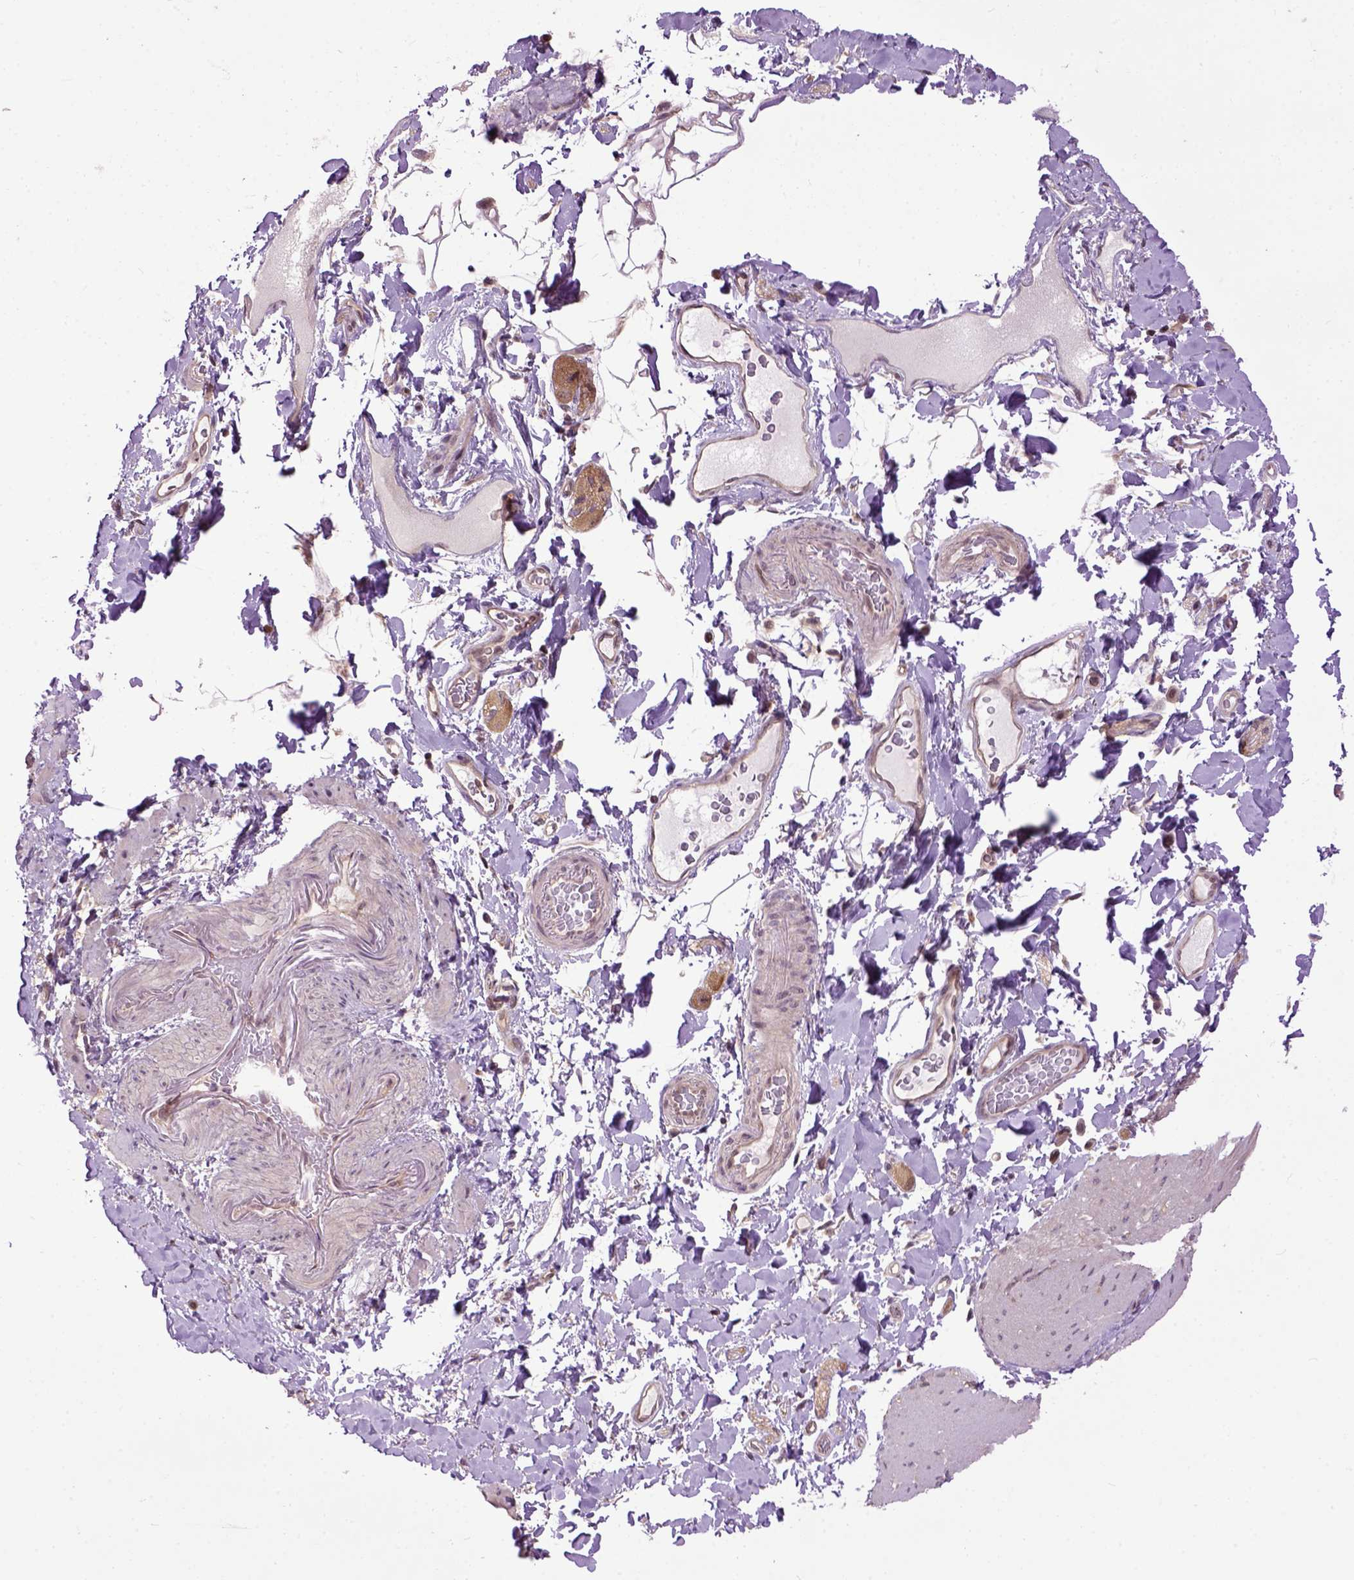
{"staining": {"intensity": "negative", "quantity": "none", "location": "none"}, "tissue": "smooth muscle", "cell_type": "Smooth muscle cells", "image_type": "normal", "snomed": [{"axis": "morphology", "description": "Normal tissue, NOS"}, {"axis": "topography", "description": "Smooth muscle"}, {"axis": "topography", "description": "Colon"}], "caption": "Immunohistochemistry photomicrograph of normal human smooth muscle stained for a protein (brown), which reveals no staining in smooth muscle cells.", "gene": "WDR48", "patient": {"sex": "male", "age": 73}}